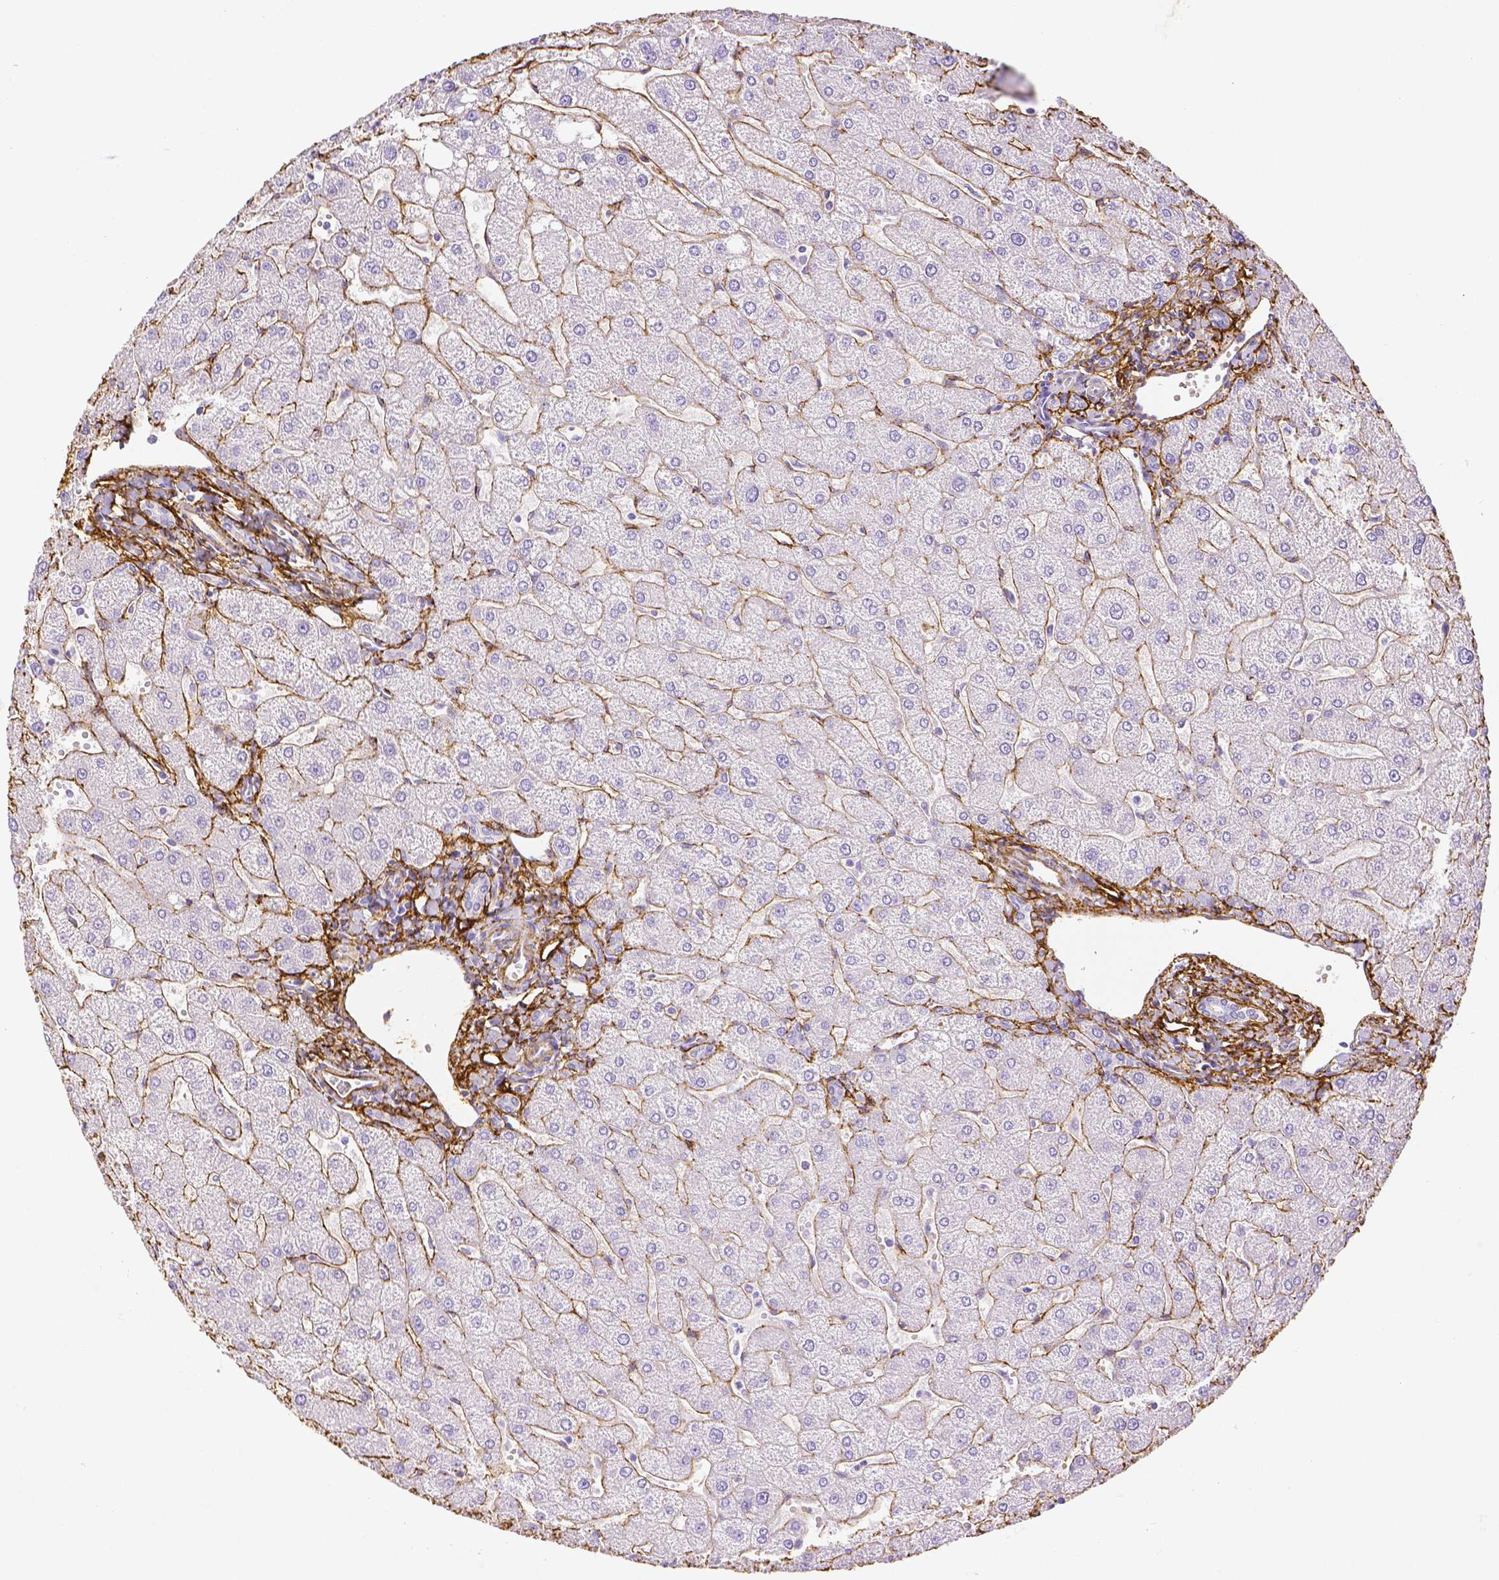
{"staining": {"intensity": "negative", "quantity": "none", "location": "none"}, "tissue": "liver", "cell_type": "Cholangiocytes", "image_type": "normal", "snomed": [{"axis": "morphology", "description": "Normal tissue, NOS"}, {"axis": "topography", "description": "Liver"}], "caption": "High power microscopy image of an IHC photomicrograph of benign liver, revealing no significant staining in cholangiocytes. Brightfield microscopy of IHC stained with DAB (brown) and hematoxylin (blue), captured at high magnification.", "gene": "FBN1", "patient": {"sex": "male", "age": 67}}